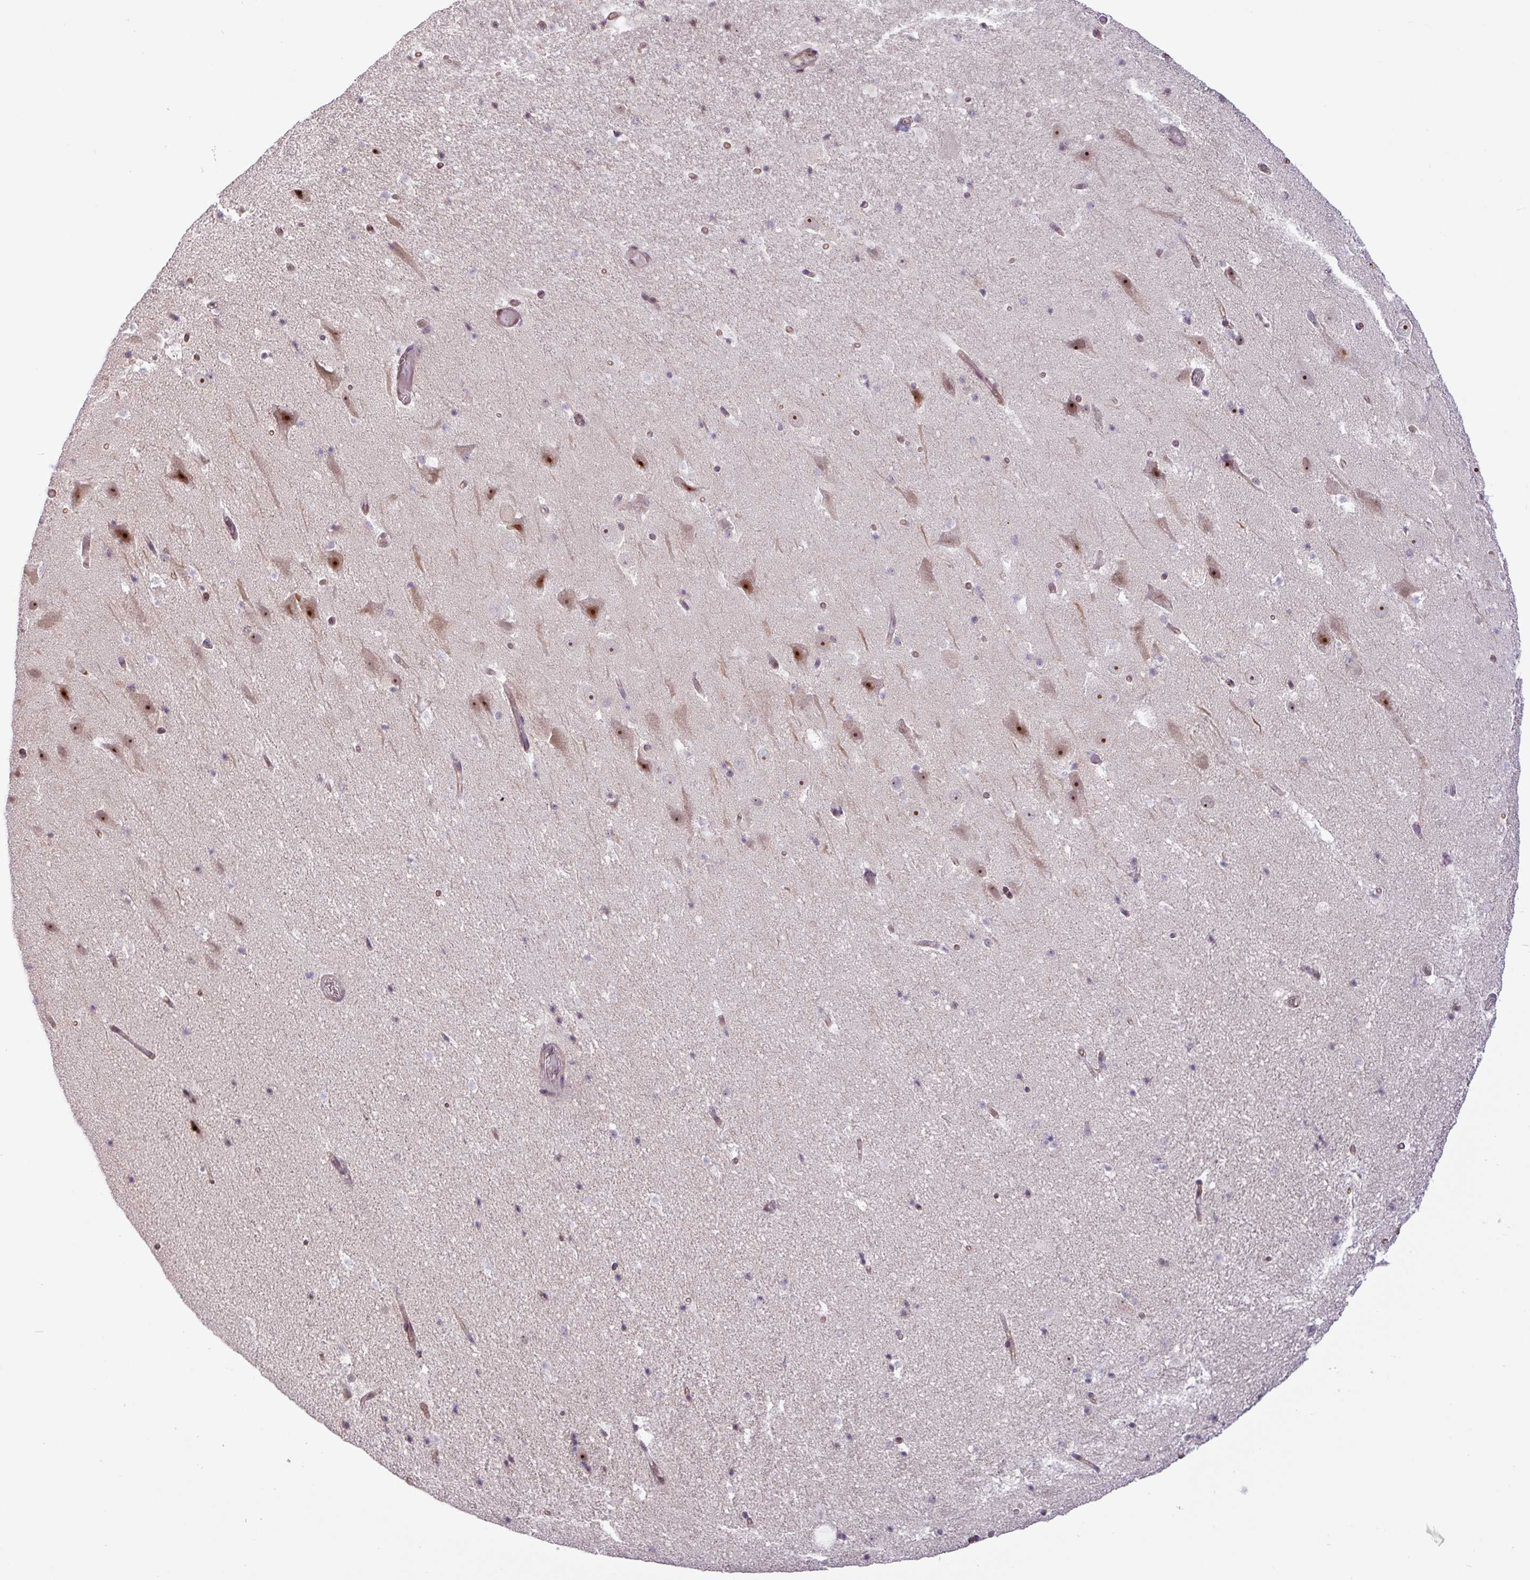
{"staining": {"intensity": "negative", "quantity": "none", "location": "none"}, "tissue": "hippocampus", "cell_type": "Glial cells", "image_type": "normal", "snomed": [{"axis": "morphology", "description": "Normal tissue, NOS"}, {"axis": "topography", "description": "Hippocampus"}], "caption": "DAB immunohistochemical staining of benign human hippocampus displays no significant positivity in glial cells.", "gene": "RRN3", "patient": {"sex": "male", "age": 37}}